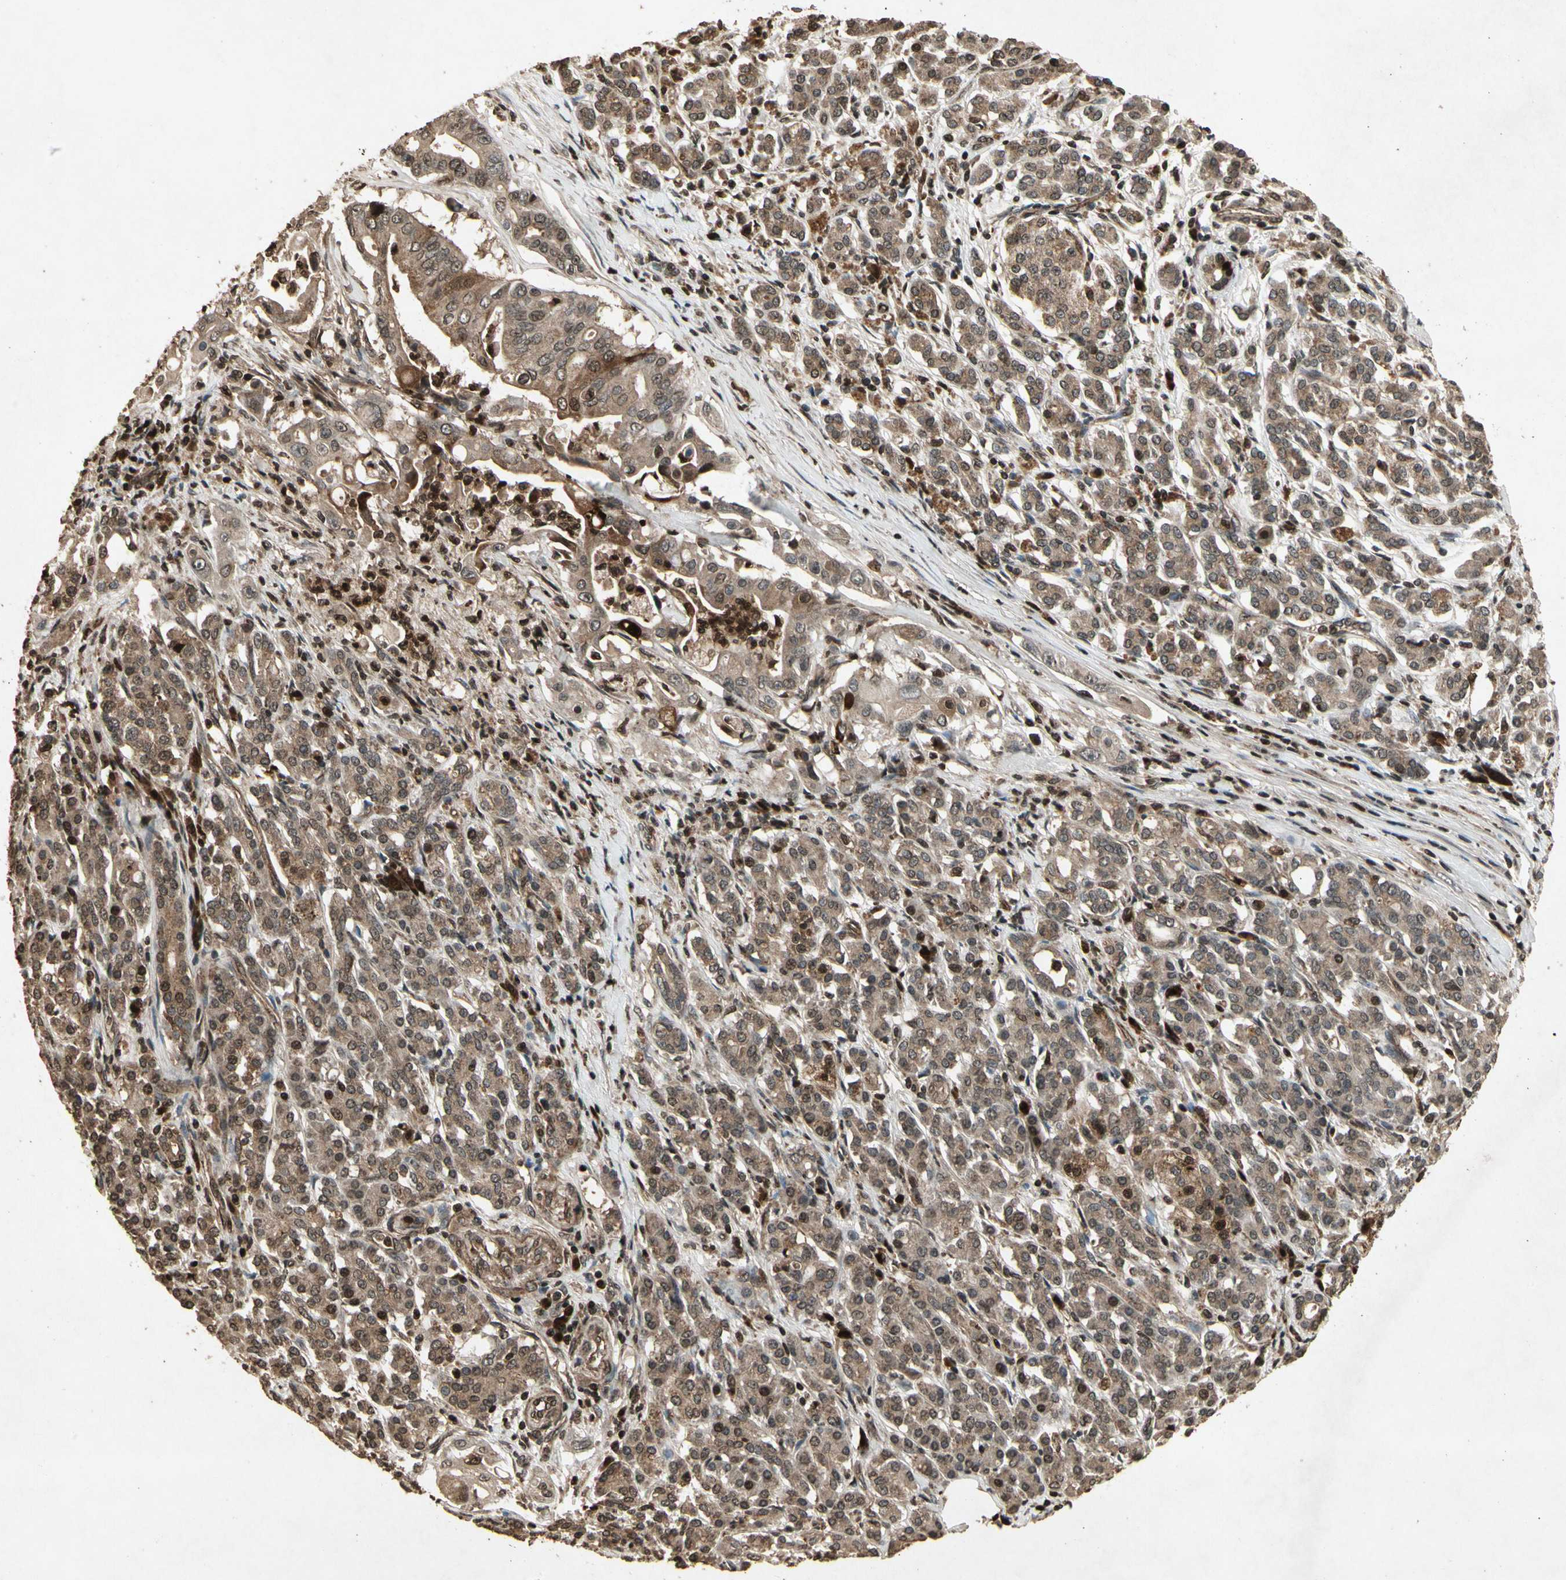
{"staining": {"intensity": "moderate", "quantity": ">75%", "location": "cytoplasmic/membranous"}, "tissue": "pancreatic cancer", "cell_type": "Tumor cells", "image_type": "cancer", "snomed": [{"axis": "morphology", "description": "Normal tissue, NOS"}, {"axis": "topography", "description": "Pancreas"}], "caption": "Tumor cells reveal medium levels of moderate cytoplasmic/membranous staining in approximately >75% of cells in pancreatic cancer.", "gene": "GLRX", "patient": {"sex": "male", "age": 42}}